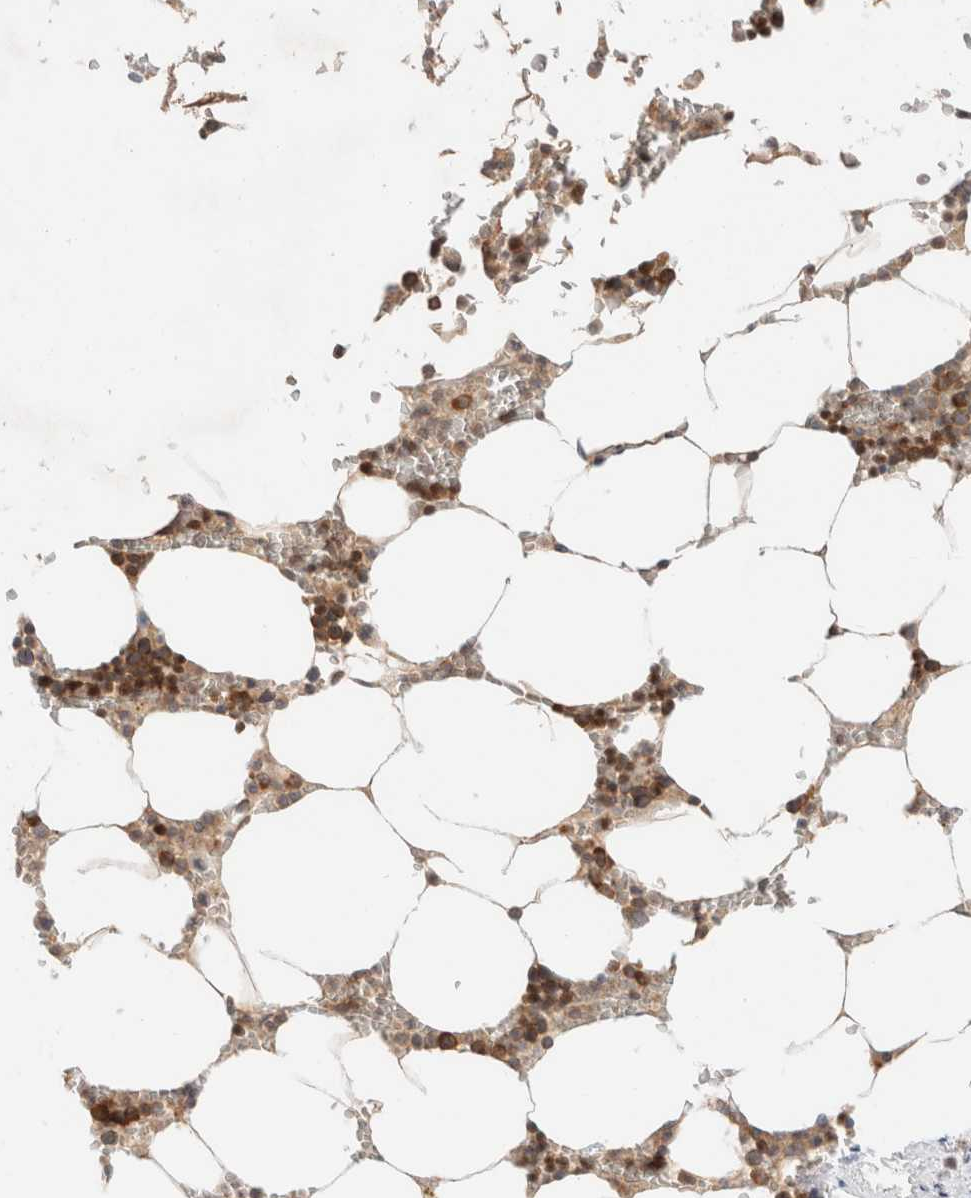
{"staining": {"intensity": "moderate", "quantity": ">75%", "location": "cytoplasmic/membranous"}, "tissue": "bone marrow", "cell_type": "Hematopoietic cells", "image_type": "normal", "snomed": [{"axis": "morphology", "description": "Normal tissue, NOS"}, {"axis": "topography", "description": "Bone marrow"}], "caption": "Bone marrow was stained to show a protein in brown. There is medium levels of moderate cytoplasmic/membranous positivity in approximately >75% of hematopoietic cells. (DAB (3,3'-diaminobenzidine) = brown stain, brightfield microscopy at high magnification).", "gene": "MARK3", "patient": {"sex": "male", "age": 70}}